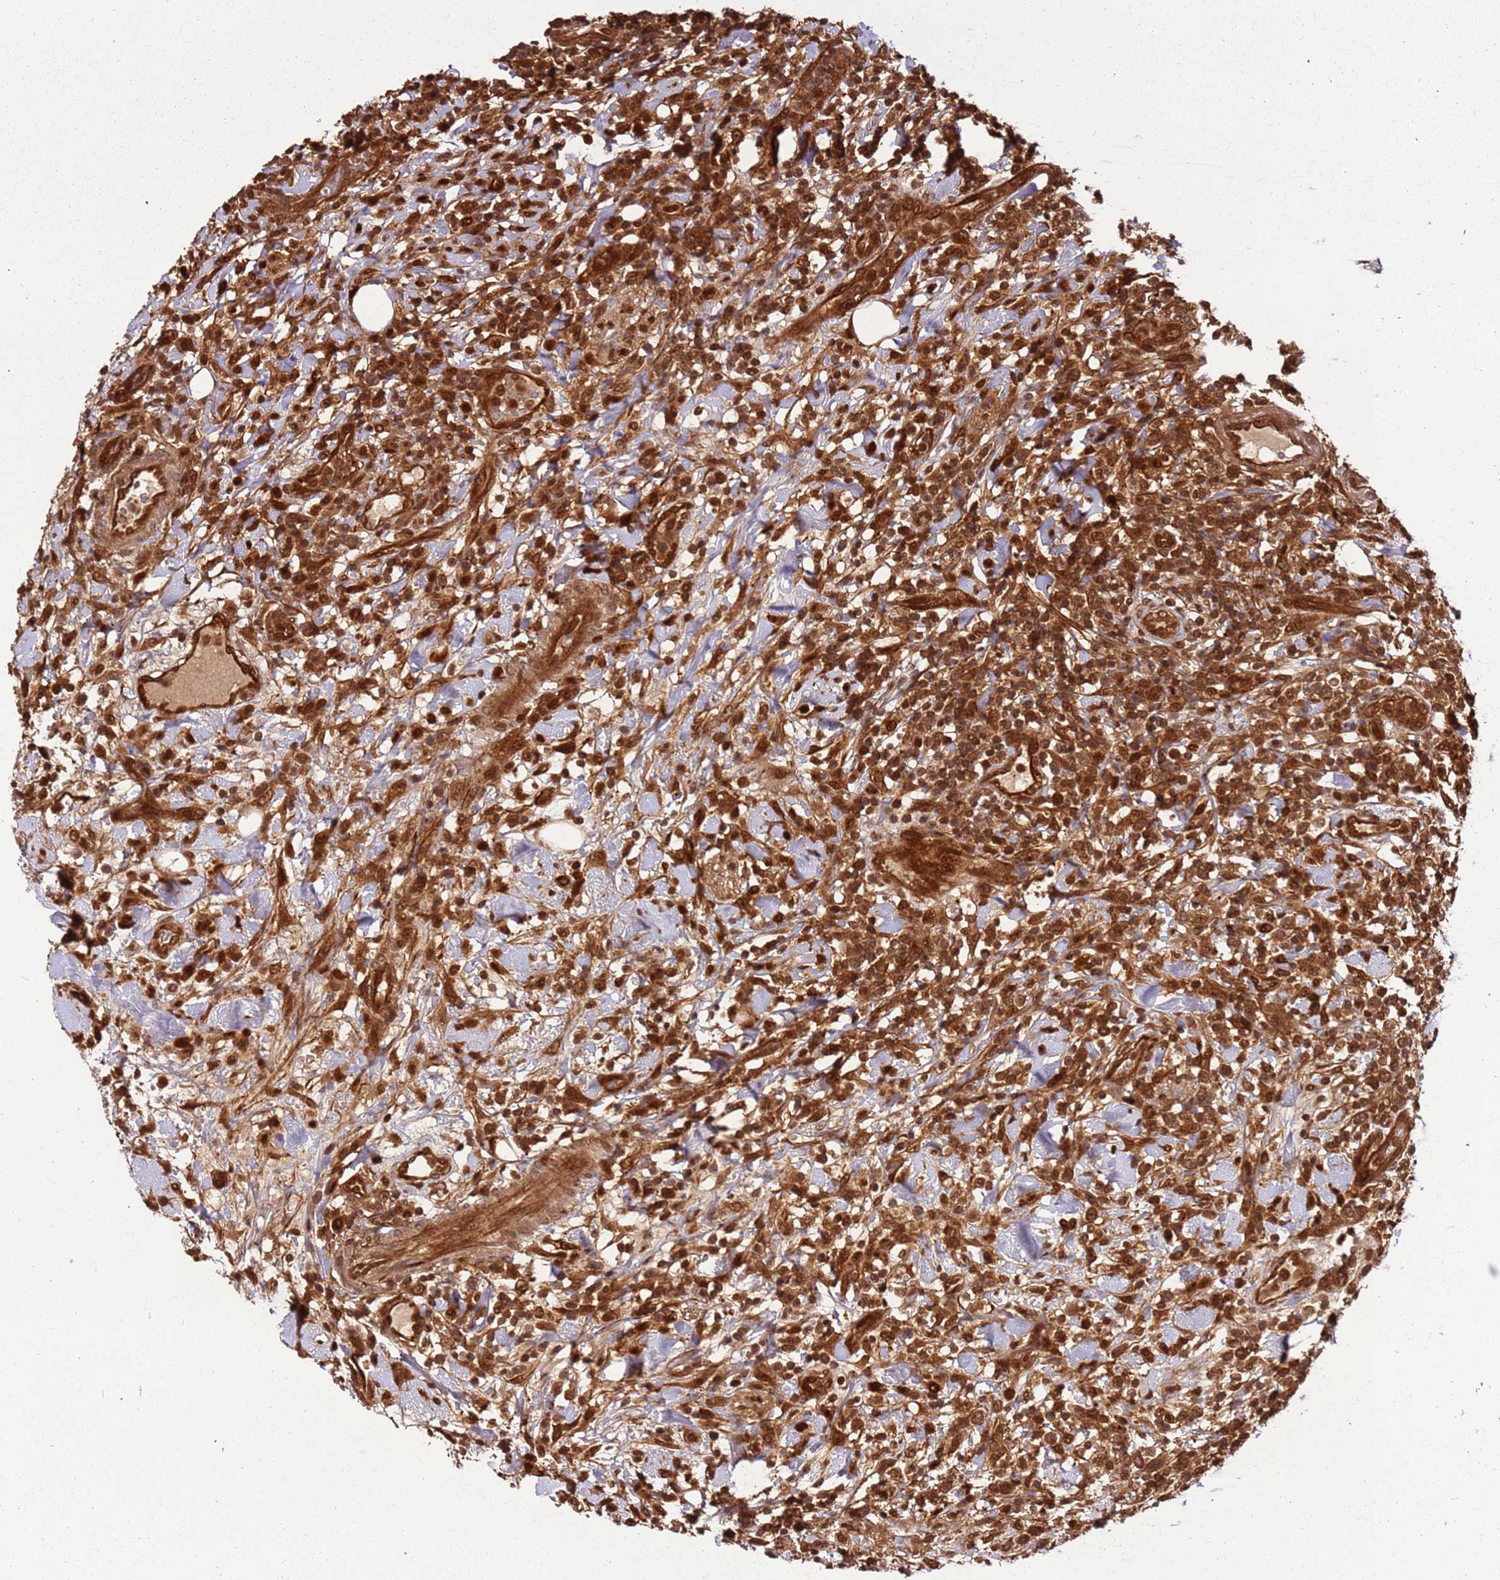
{"staining": {"intensity": "strong", "quantity": ">75%", "location": "cytoplasmic/membranous,nuclear"}, "tissue": "lymphoma", "cell_type": "Tumor cells", "image_type": "cancer", "snomed": [{"axis": "morphology", "description": "Malignant lymphoma, non-Hodgkin's type, High grade"}, {"axis": "topography", "description": "Colon"}], "caption": "A high amount of strong cytoplasmic/membranous and nuclear positivity is appreciated in approximately >75% of tumor cells in lymphoma tissue.", "gene": "PGLS", "patient": {"sex": "female", "age": 53}}